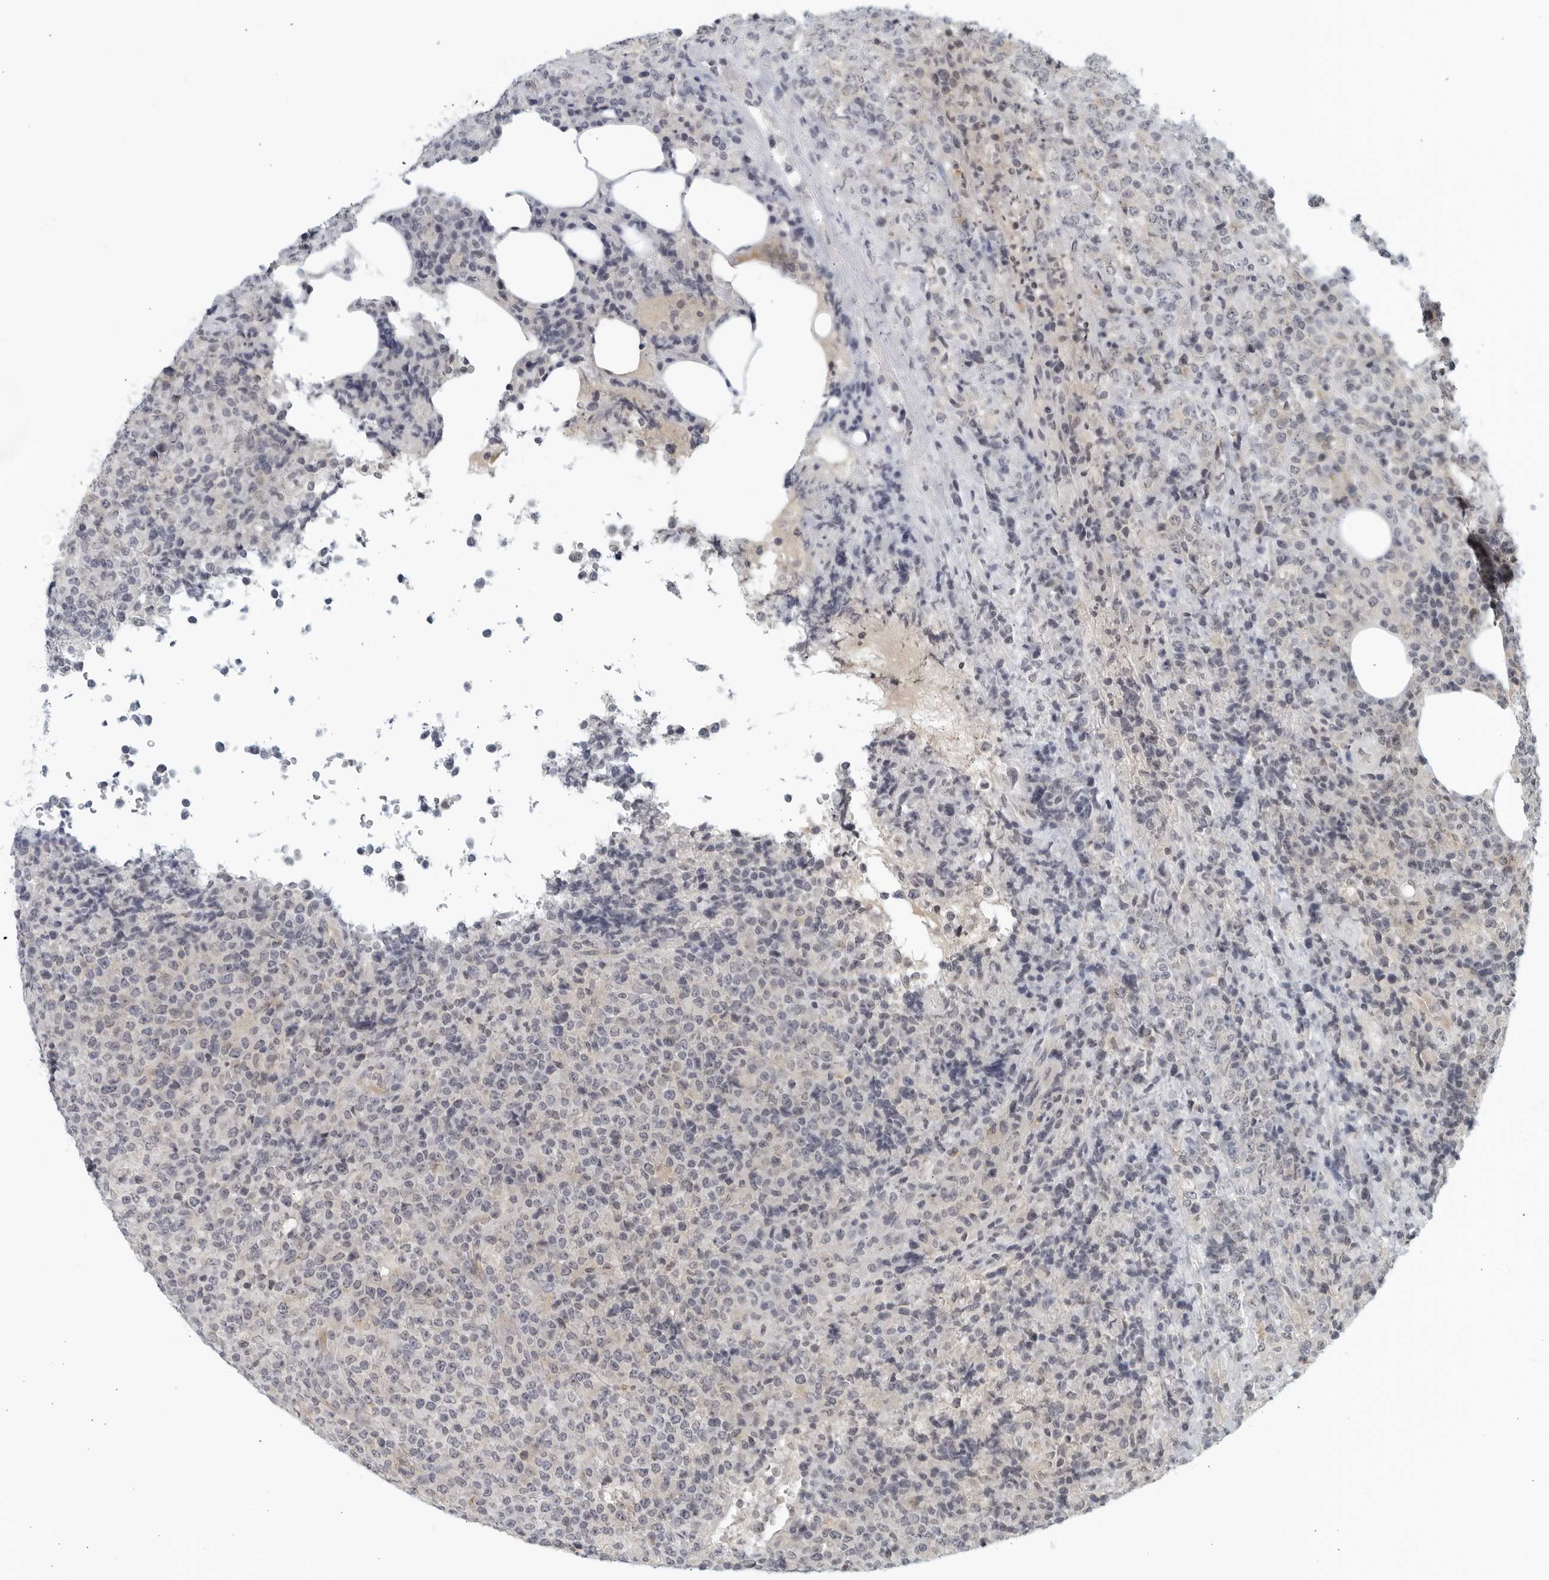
{"staining": {"intensity": "negative", "quantity": "none", "location": "none"}, "tissue": "lymphoma", "cell_type": "Tumor cells", "image_type": "cancer", "snomed": [{"axis": "morphology", "description": "Malignant lymphoma, non-Hodgkin's type, High grade"}, {"axis": "topography", "description": "Lymph node"}], "caption": "Immunohistochemical staining of high-grade malignant lymphoma, non-Hodgkin's type demonstrates no significant positivity in tumor cells.", "gene": "MATN1", "patient": {"sex": "male", "age": 13}}